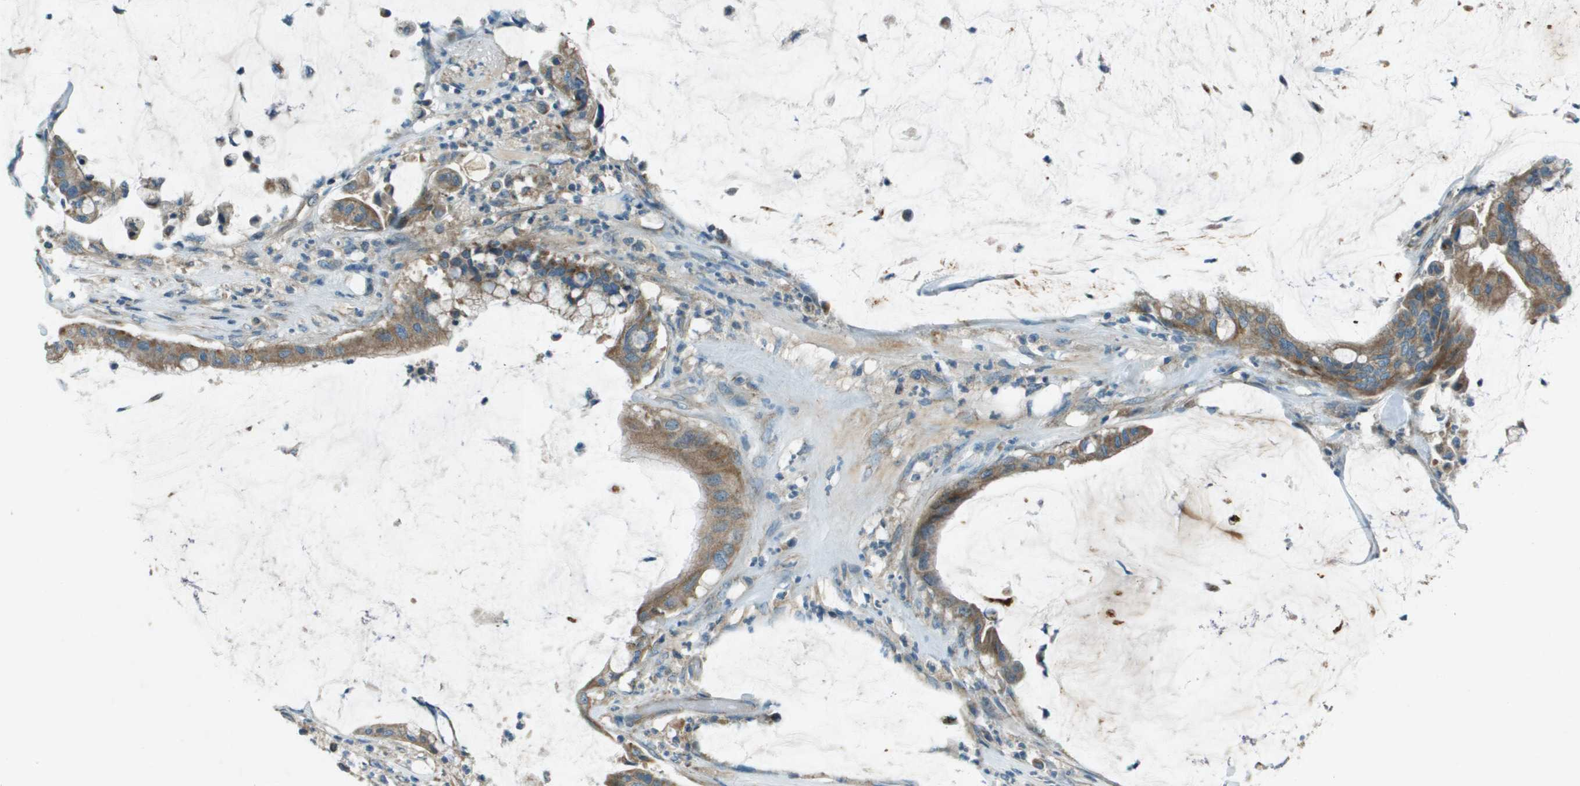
{"staining": {"intensity": "moderate", "quantity": ">75%", "location": "cytoplasmic/membranous"}, "tissue": "pancreatic cancer", "cell_type": "Tumor cells", "image_type": "cancer", "snomed": [{"axis": "morphology", "description": "Adenocarcinoma, NOS"}, {"axis": "topography", "description": "Pancreas"}], "caption": "Tumor cells reveal moderate cytoplasmic/membranous staining in approximately >75% of cells in adenocarcinoma (pancreatic).", "gene": "MIGA1", "patient": {"sex": "male", "age": 41}}